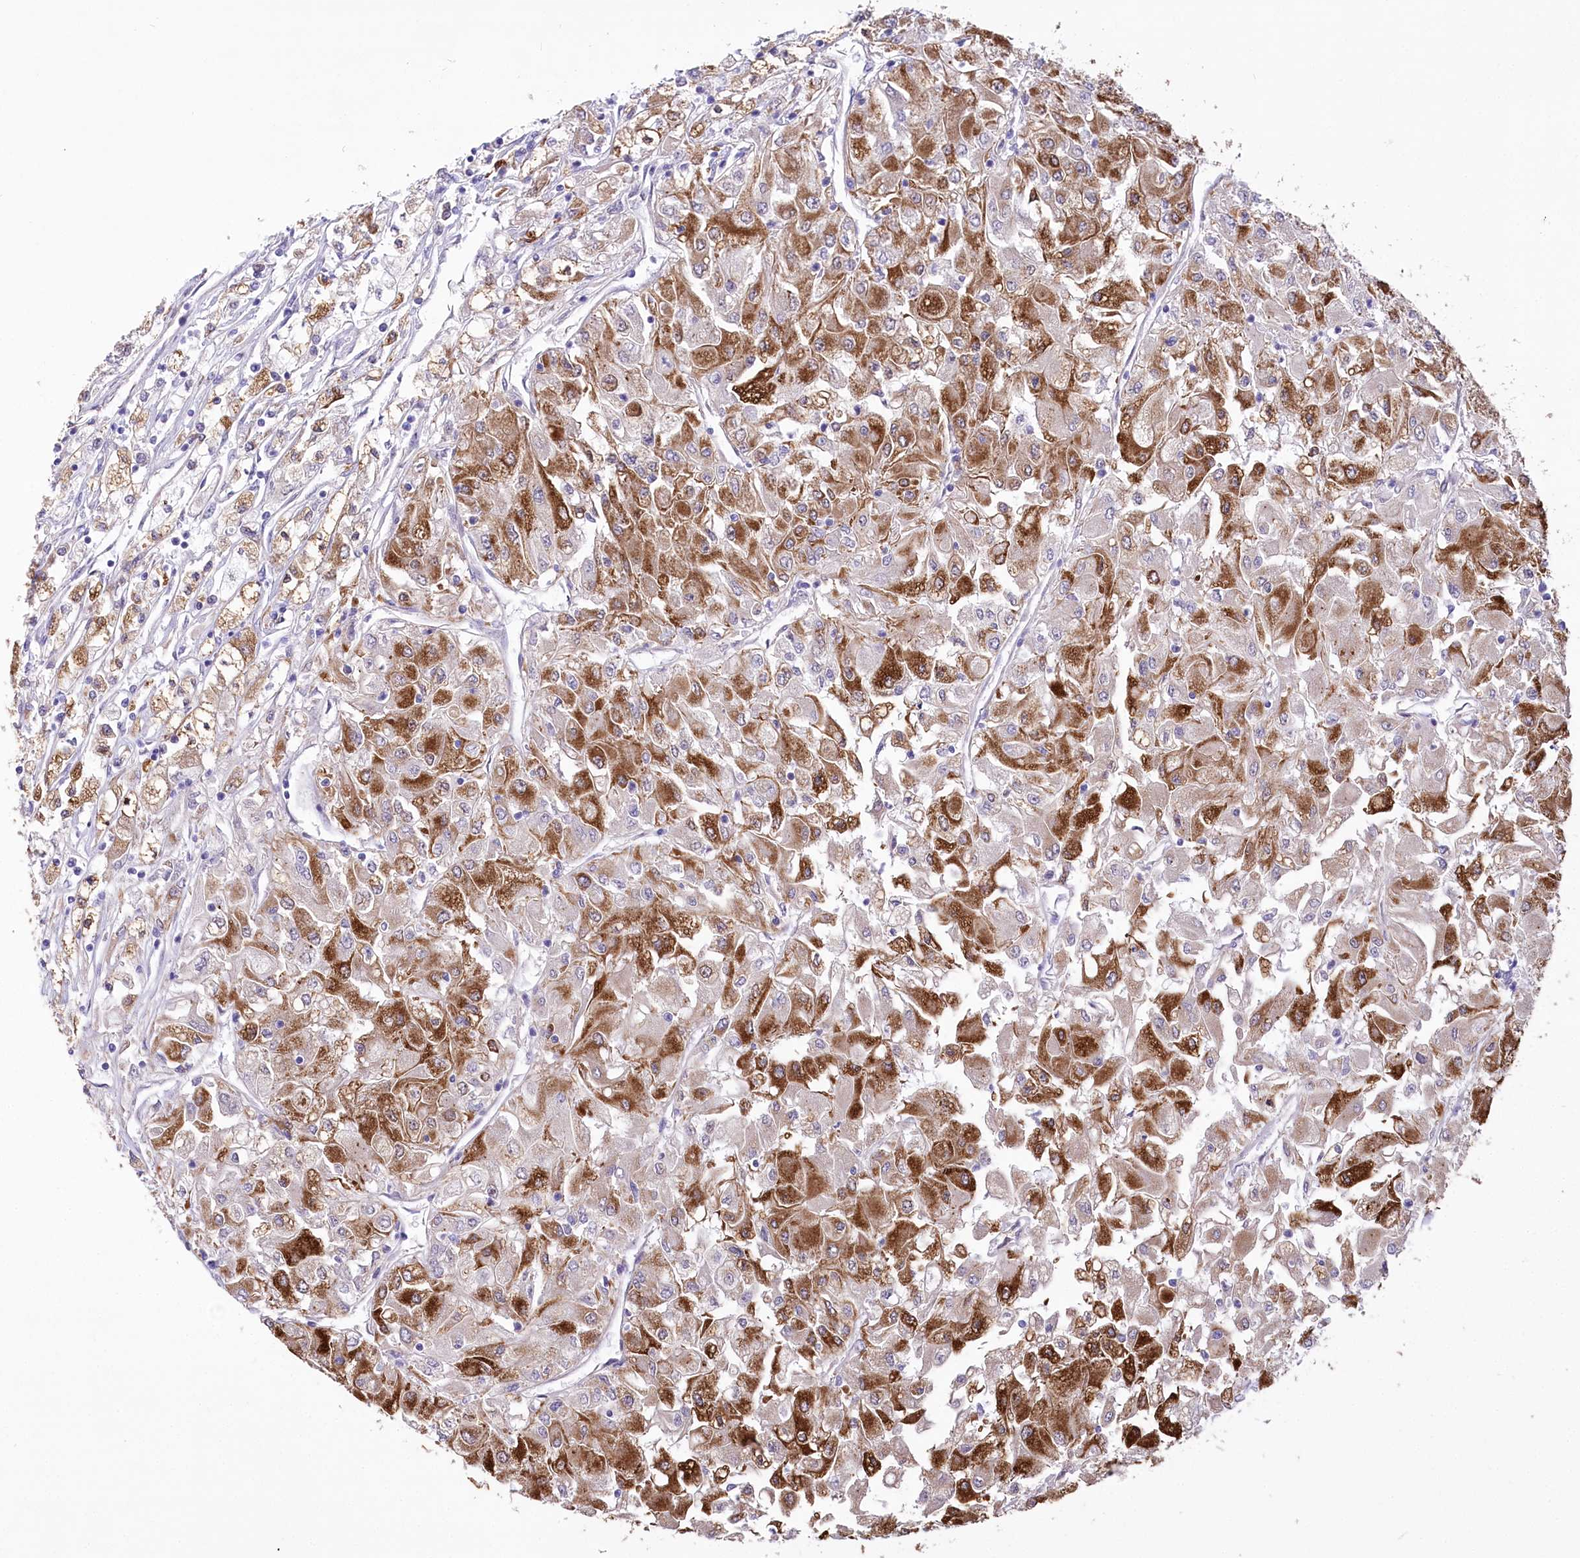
{"staining": {"intensity": "moderate", "quantity": ">75%", "location": "cytoplasmic/membranous"}, "tissue": "renal cancer", "cell_type": "Tumor cells", "image_type": "cancer", "snomed": [{"axis": "morphology", "description": "Adenocarcinoma, NOS"}, {"axis": "topography", "description": "Kidney"}], "caption": "Protein expression analysis of human renal cancer (adenocarcinoma) reveals moderate cytoplasmic/membranous expression in approximately >75% of tumor cells.", "gene": "CEP164", "patient": {"sex": "male", "age": 80}}